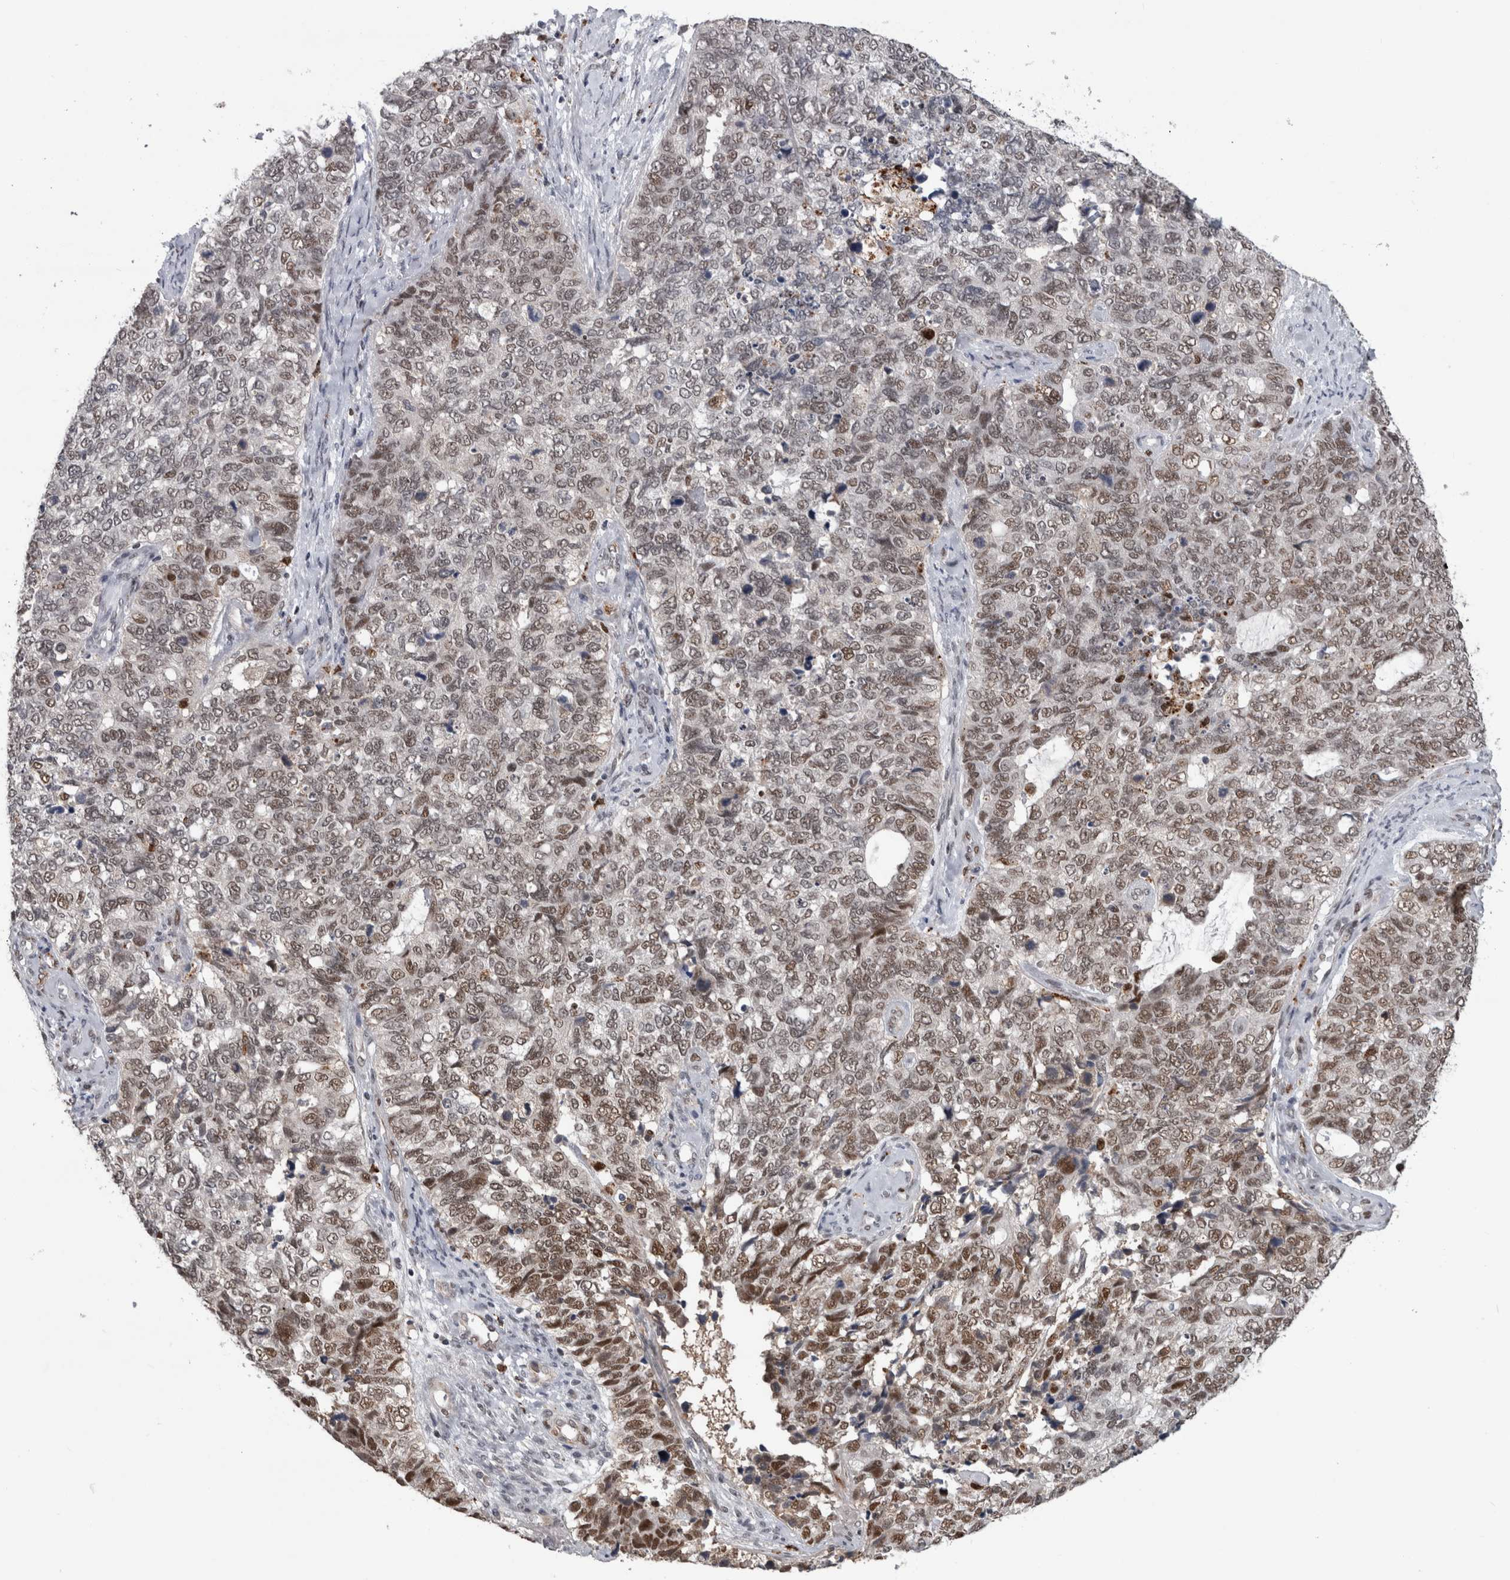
{"staining": {"intensity": "moderate", "quantity": ">75%", "location": "nuclear"}, "tissue": "cervical cancer", "cell_type": "Tumor cells", "image_type": "cancer", "snomed": [{"axis": "morphology", "description": "Squamous cell carcinoma, NOS"}, {"axis": "topography", "description": "Cervix"}], "caption": "Tumor cells show moderate nuclear positivity in approximately >75% of cells in squamous cell carcinoma (cervical).", "gene": "POLD2", "patient": {"sex": "female", "age": 63}}